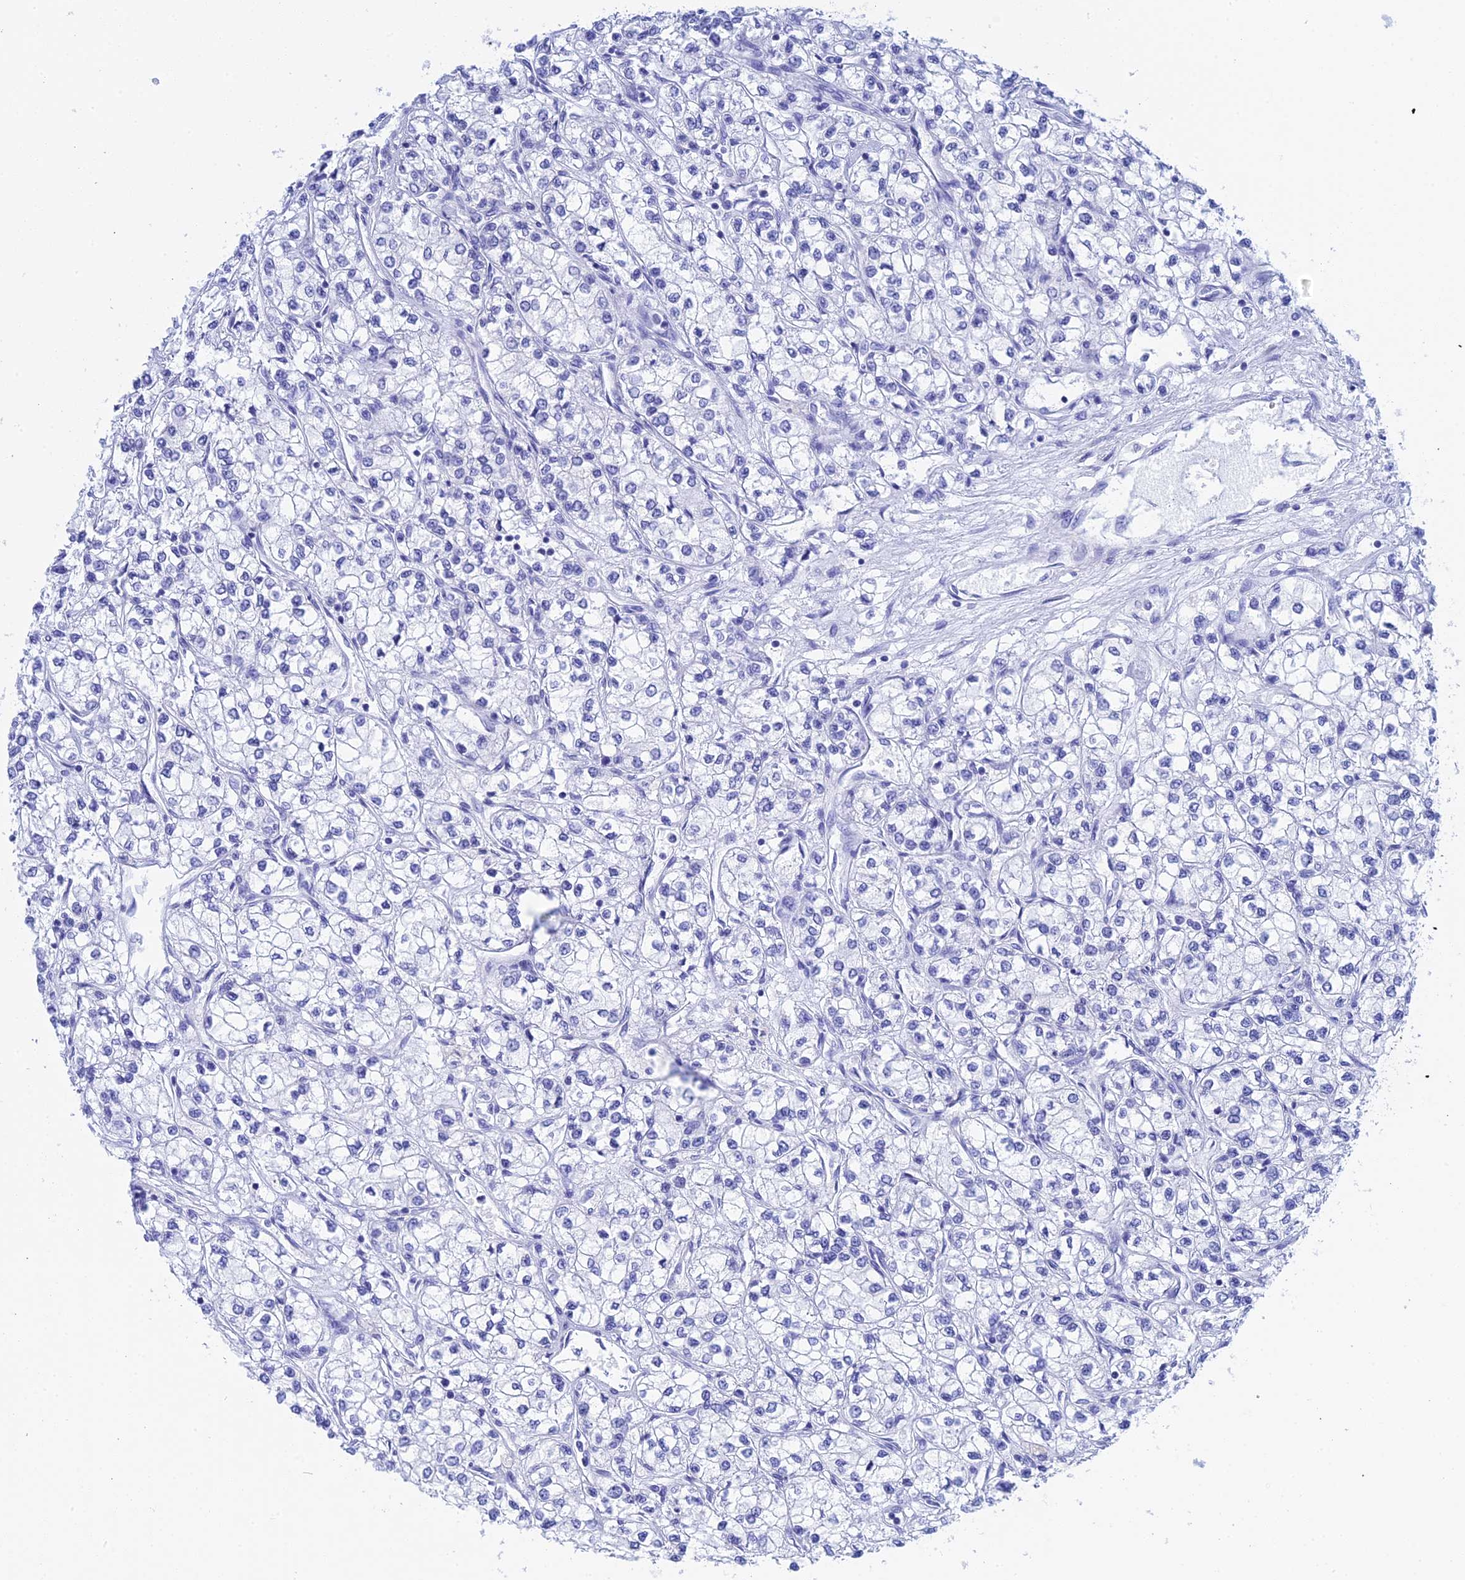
{"staining": {"intensity": "negative", "quantity": "none", "location": "none"}, "tissue": "renal cancer", "cell_type": "Tumor cells", "image_type": "cancer", "snomed": [{"axis": "morphology", "description": "Adenocarcinoma, NOS"}, {"axis": "topography", "description": "Kidney"}], "caption": "Micrograph shows no protein positivity in tumor cells of adenocarcinoma (renal) tissue.", "gene": "TEX101", "patient": {"sex": "male", "age": 80}}